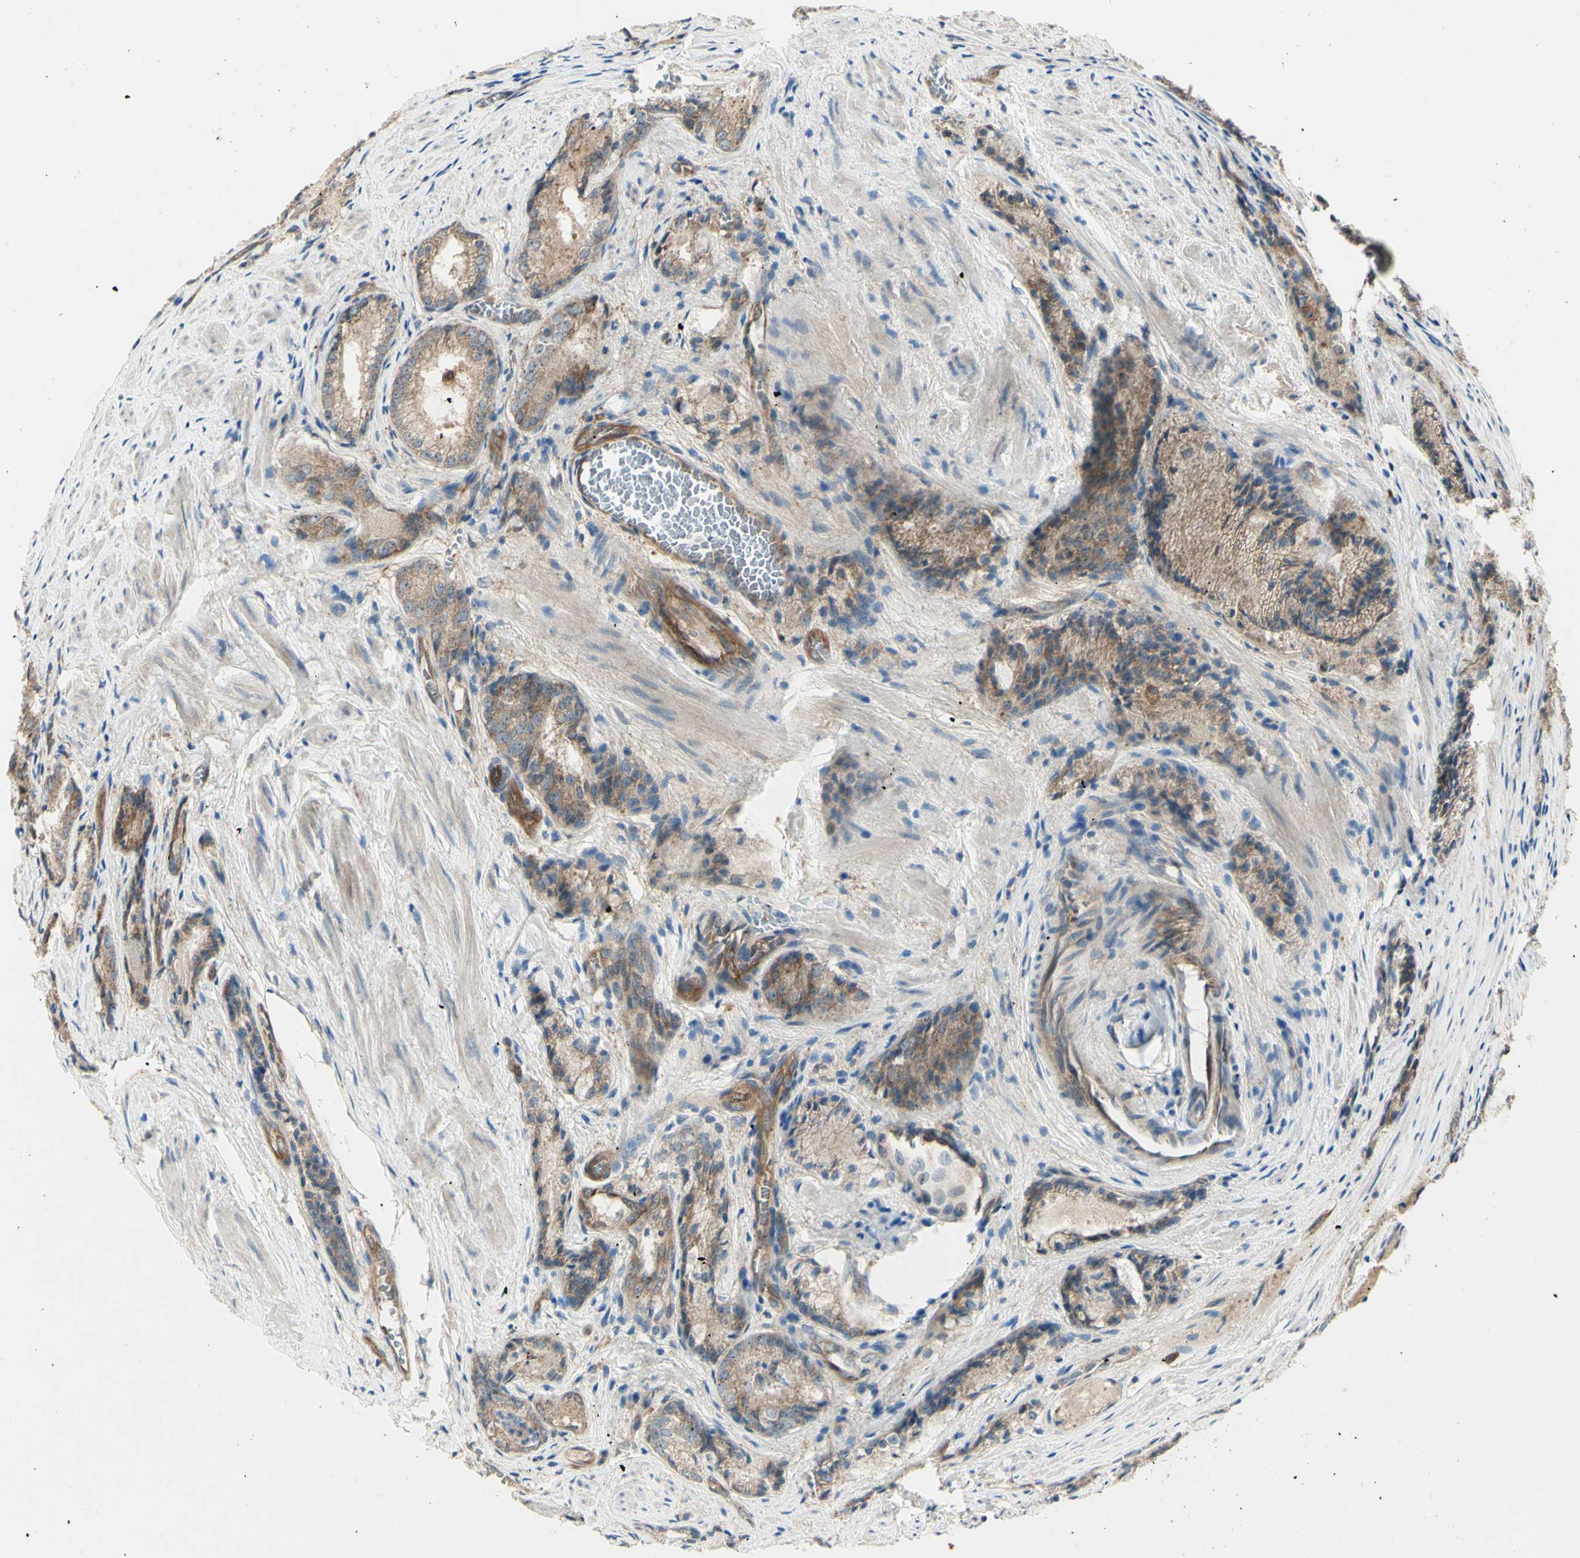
{"staining": {"intensity": "moderate", "quantity": "25%-75%", "location": "cytoplasmic/membranous"}, "tissue": "prostate cancer", "cell_type": "Tumor cells", "image_type": "cancer", "snomed": [{"axis": "morphology", "description": "Adenocarcinoma, Low grade"}, {"axis": "topography", "description": "Prostate"}], "caption": "Immunohistochemical staining of prostate cancer reveals medium levels of moderate cytoplasmic/membranous protein positivity in about 25%-75% of tumor cells.", "gene": "IGSF9B", "patient": {"sex": "male", "age": 60}}